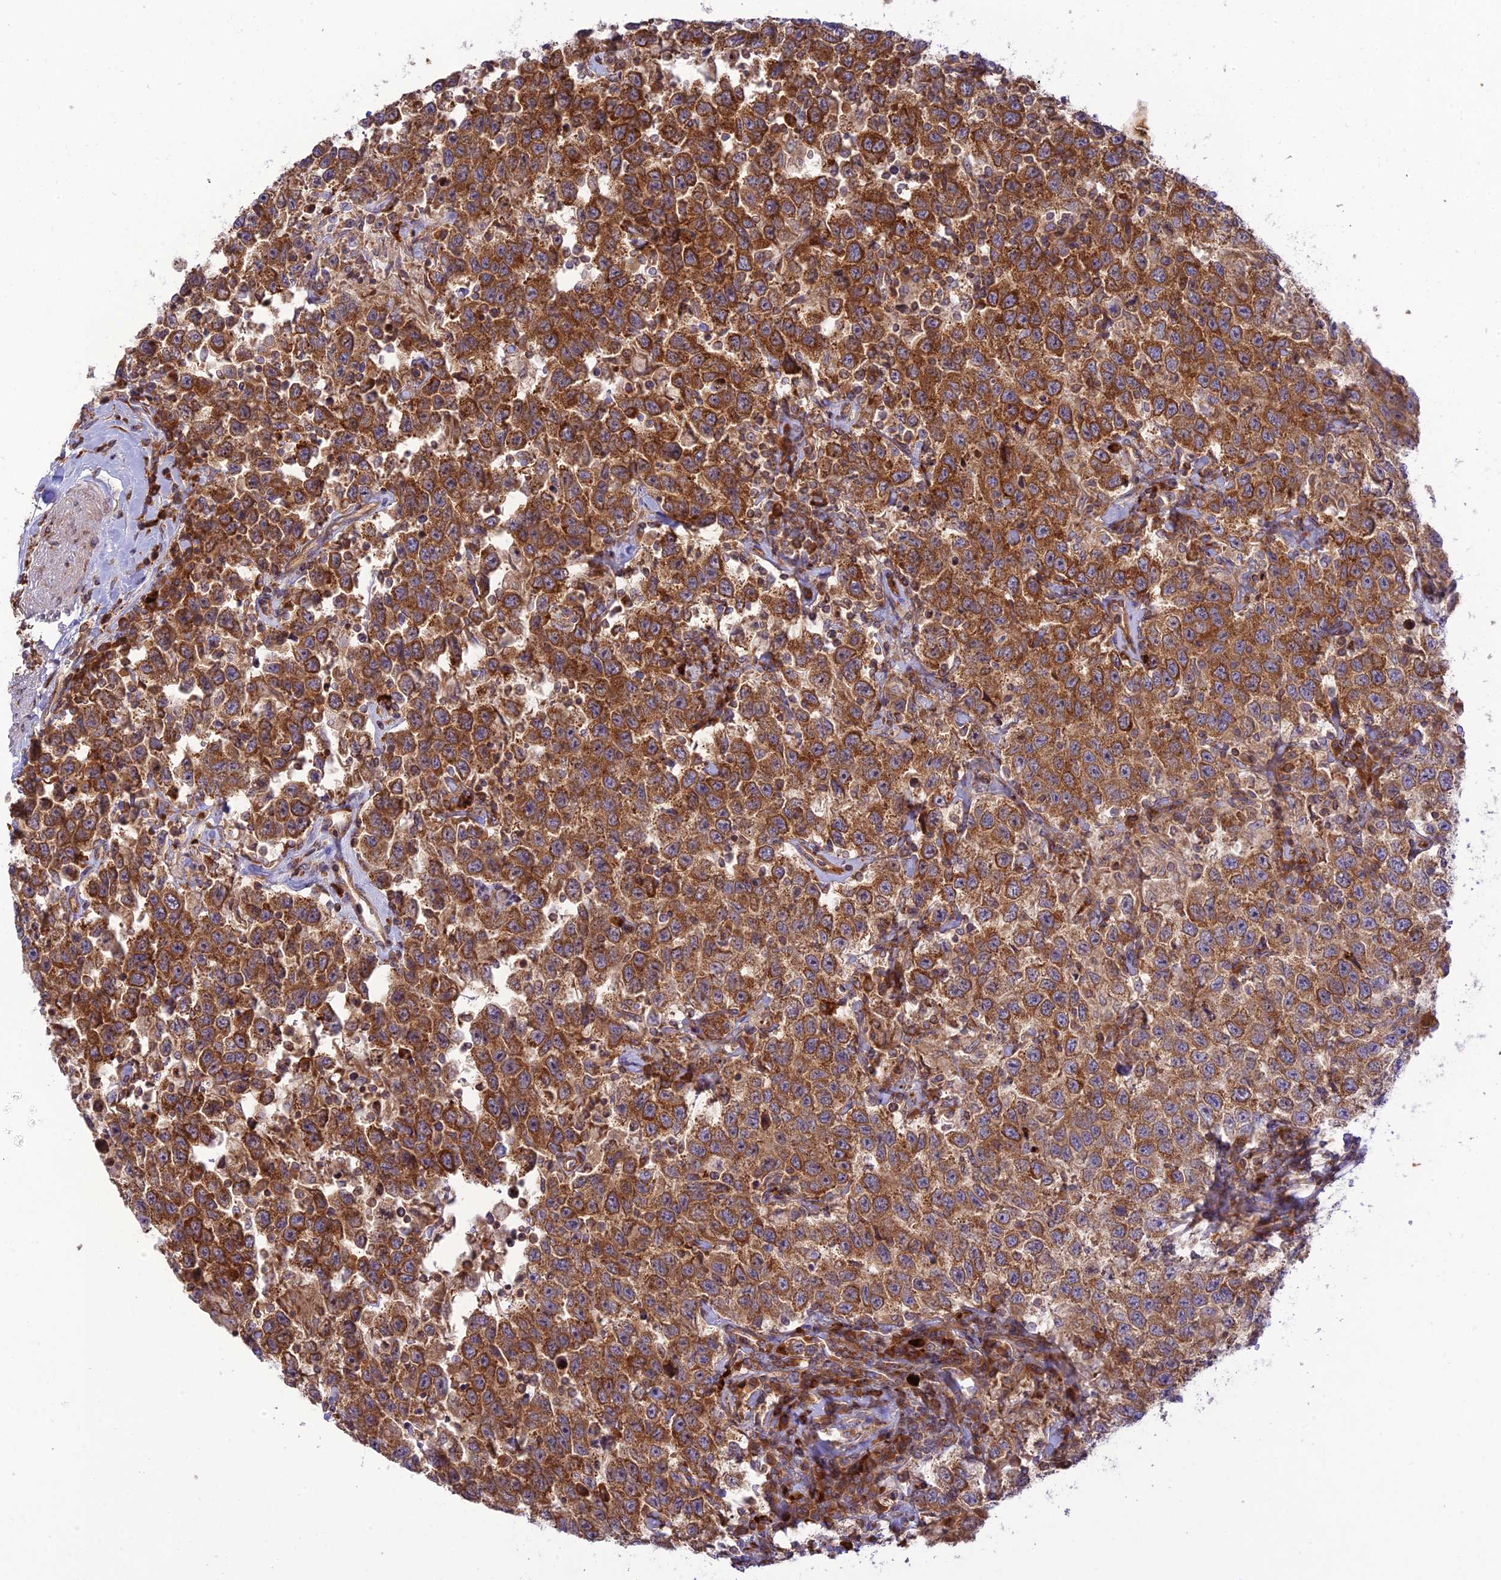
{"staining": {"intensity": "strong", "quantity": ">75%", "location": "cytoplasmic/membranous"}, "tissue": "testis cancer", "cell_type": "Tumor cells", "image_type": "cancer", "snomed": [{"axis": "morphology", "description": "Seminoma, NOS"}, {"axis": "topography", "description": "Testis"}], "caption": "Brown immunohistochemical staining in testis seminoma shows strong cytoplasmic/membranous staining in about >75% of tumor cells.", "gene": "PIMREG", "patient": {"sex": "male", "age": 41}}